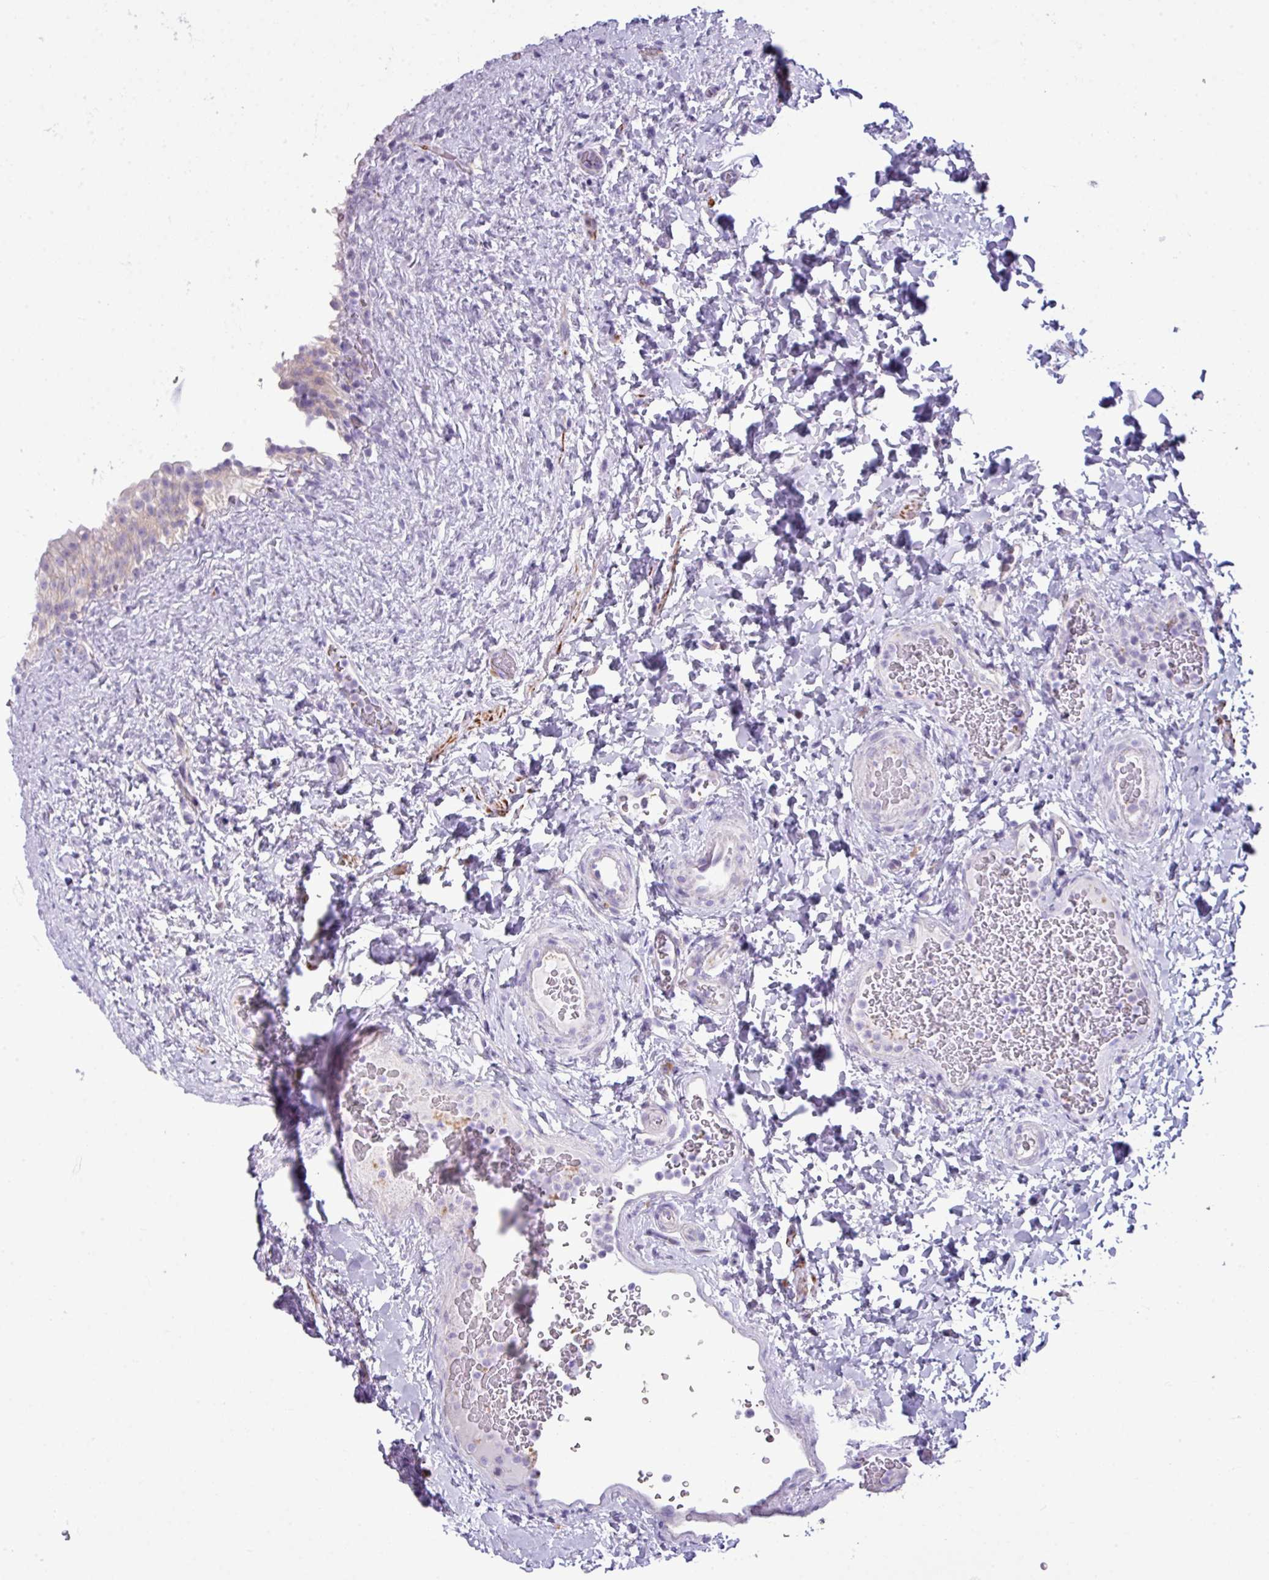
{"staining": {"intensity": "negative", "quantity": "none", "location": "none"}, "tissue": "urinary bladder", "cell_type": "Urothelial cells", "image_type": "normal", "snomed": [{"axis": "morphology", "description": "Normal tissue, NOS"}, {"axis": "topography", "description": "Urinary bladder"}], "caption": "High magnification brightfield microscopy of unremarkable urinary bladder stained with DAB (3,3'-diaminobenzidine) (brown) and counterstained with hematoxylin (blue): urothelial cells show no significant staining.", "gene": "ABCC5", "patient": {"sex": "female", "age": 27}}